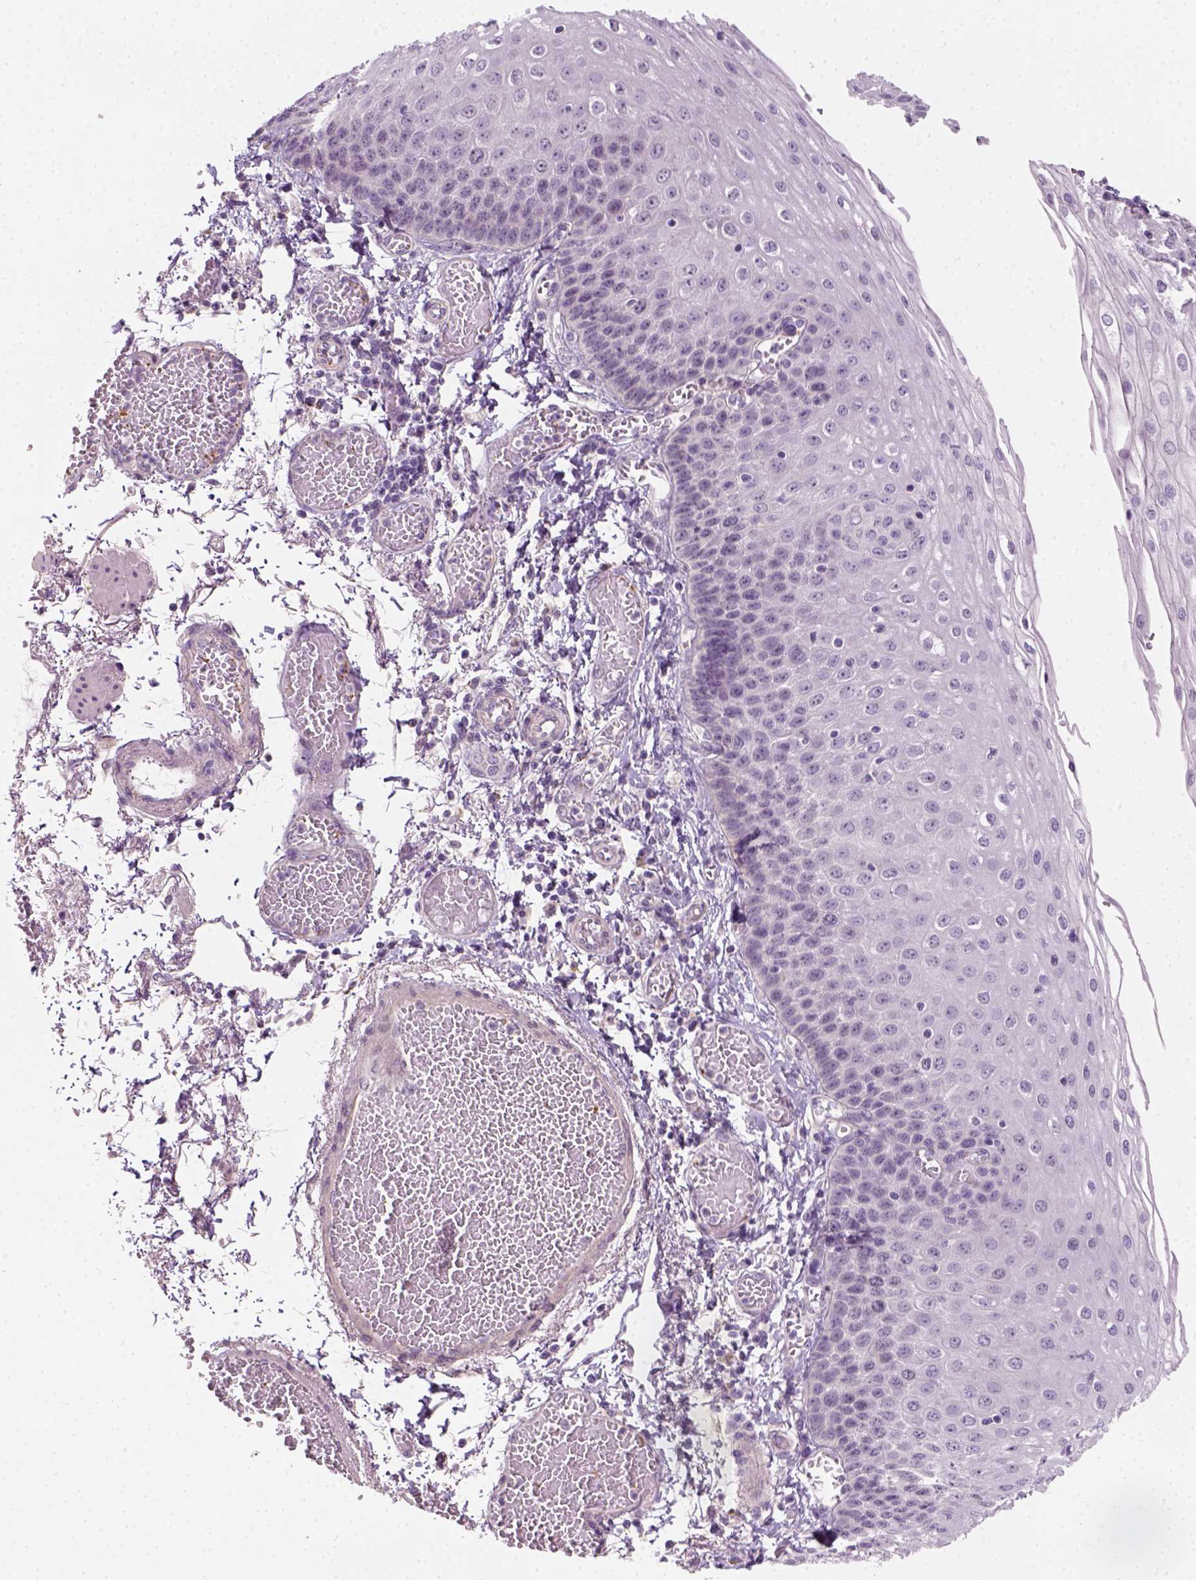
{"staining": {"intensity": "negative", "quantity": "none", "location": "none"}, "tissue": "esophagus", "cell_type": "Squamous epithelial cells", "image_type": "normal", "snomed": [{"axis": "morphology", "description": "Normal tissue, NOS"}, {"axis": "morphology", "description": "Adenocarcinoma, NOS"}, {"axis": "topography", "description": "Esophagus"}], "caption": "High magnification brightfield microscopy of normal esophagus stained with DAB (3,3'-diaminobenzidine) (brown) and counterstained with hematoxylin (blue): squamous epithelial cells show no significant staining.", "gene": "FAM163B", "patient": {"sex": "male", "age": 81}}